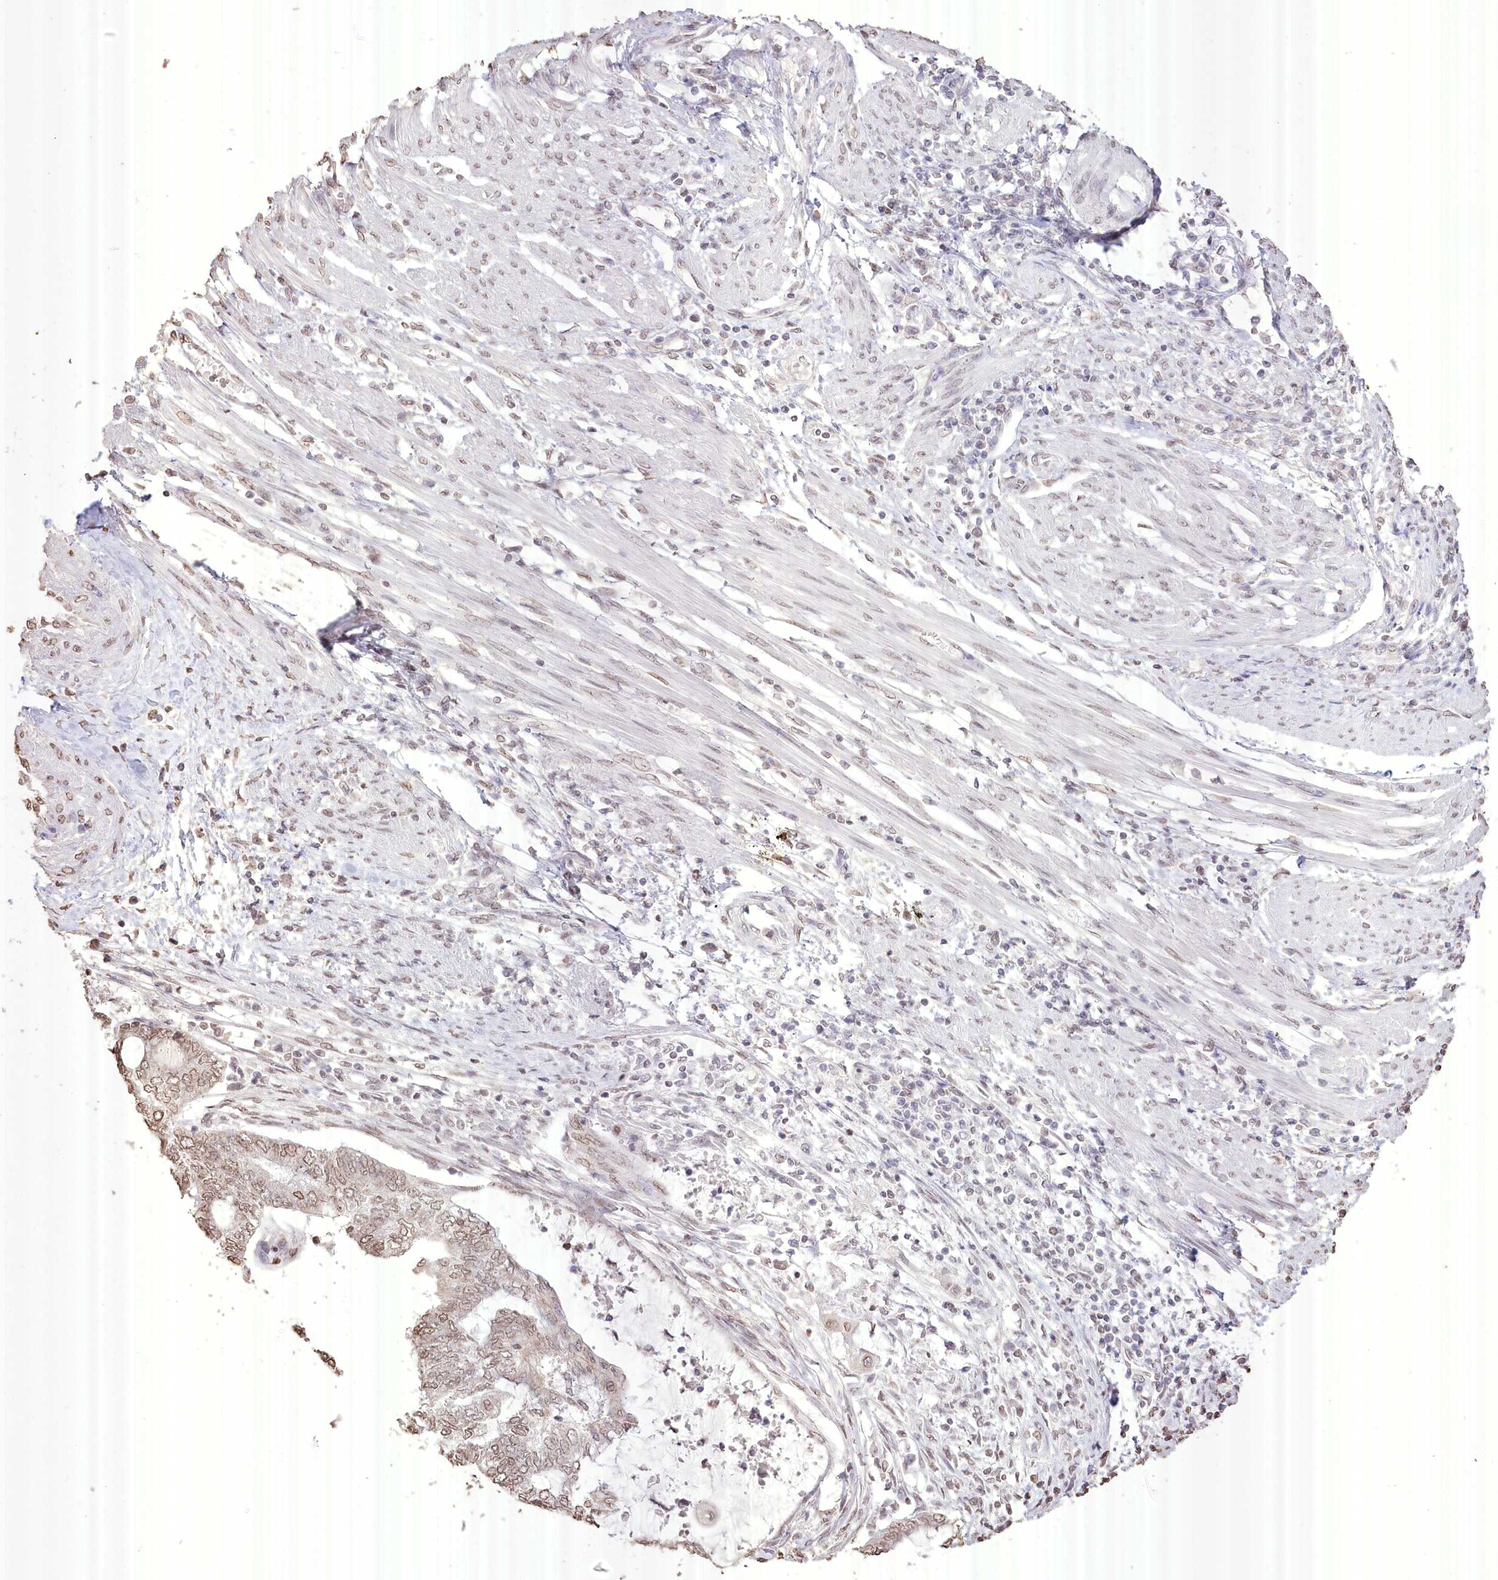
{"staining": {"intensity": "weak", "quantity": ">75%", "location": "cytoplasmic/membranous,nuclear"}, "tissue": "endometrial cancer", "cell_type": "Tumor cells", "image_type": "cancer", "snomed": [{"axis": "morphology", "description": "Adenocarcinoma, NOS"}, {"axis": "topography", "description": "Uterus"}, {"axis": "topography", "description": "Endometrium"}], "caption": "Immunohistochemical staining of human endometrial adenocarcinoma exhibits low levels of weak cytoplasmic/membranous and nuclear expression in about >75% of tumor cells.", "gene": "SLC39A10", "patient": {"sex": "female", "age": 70}}